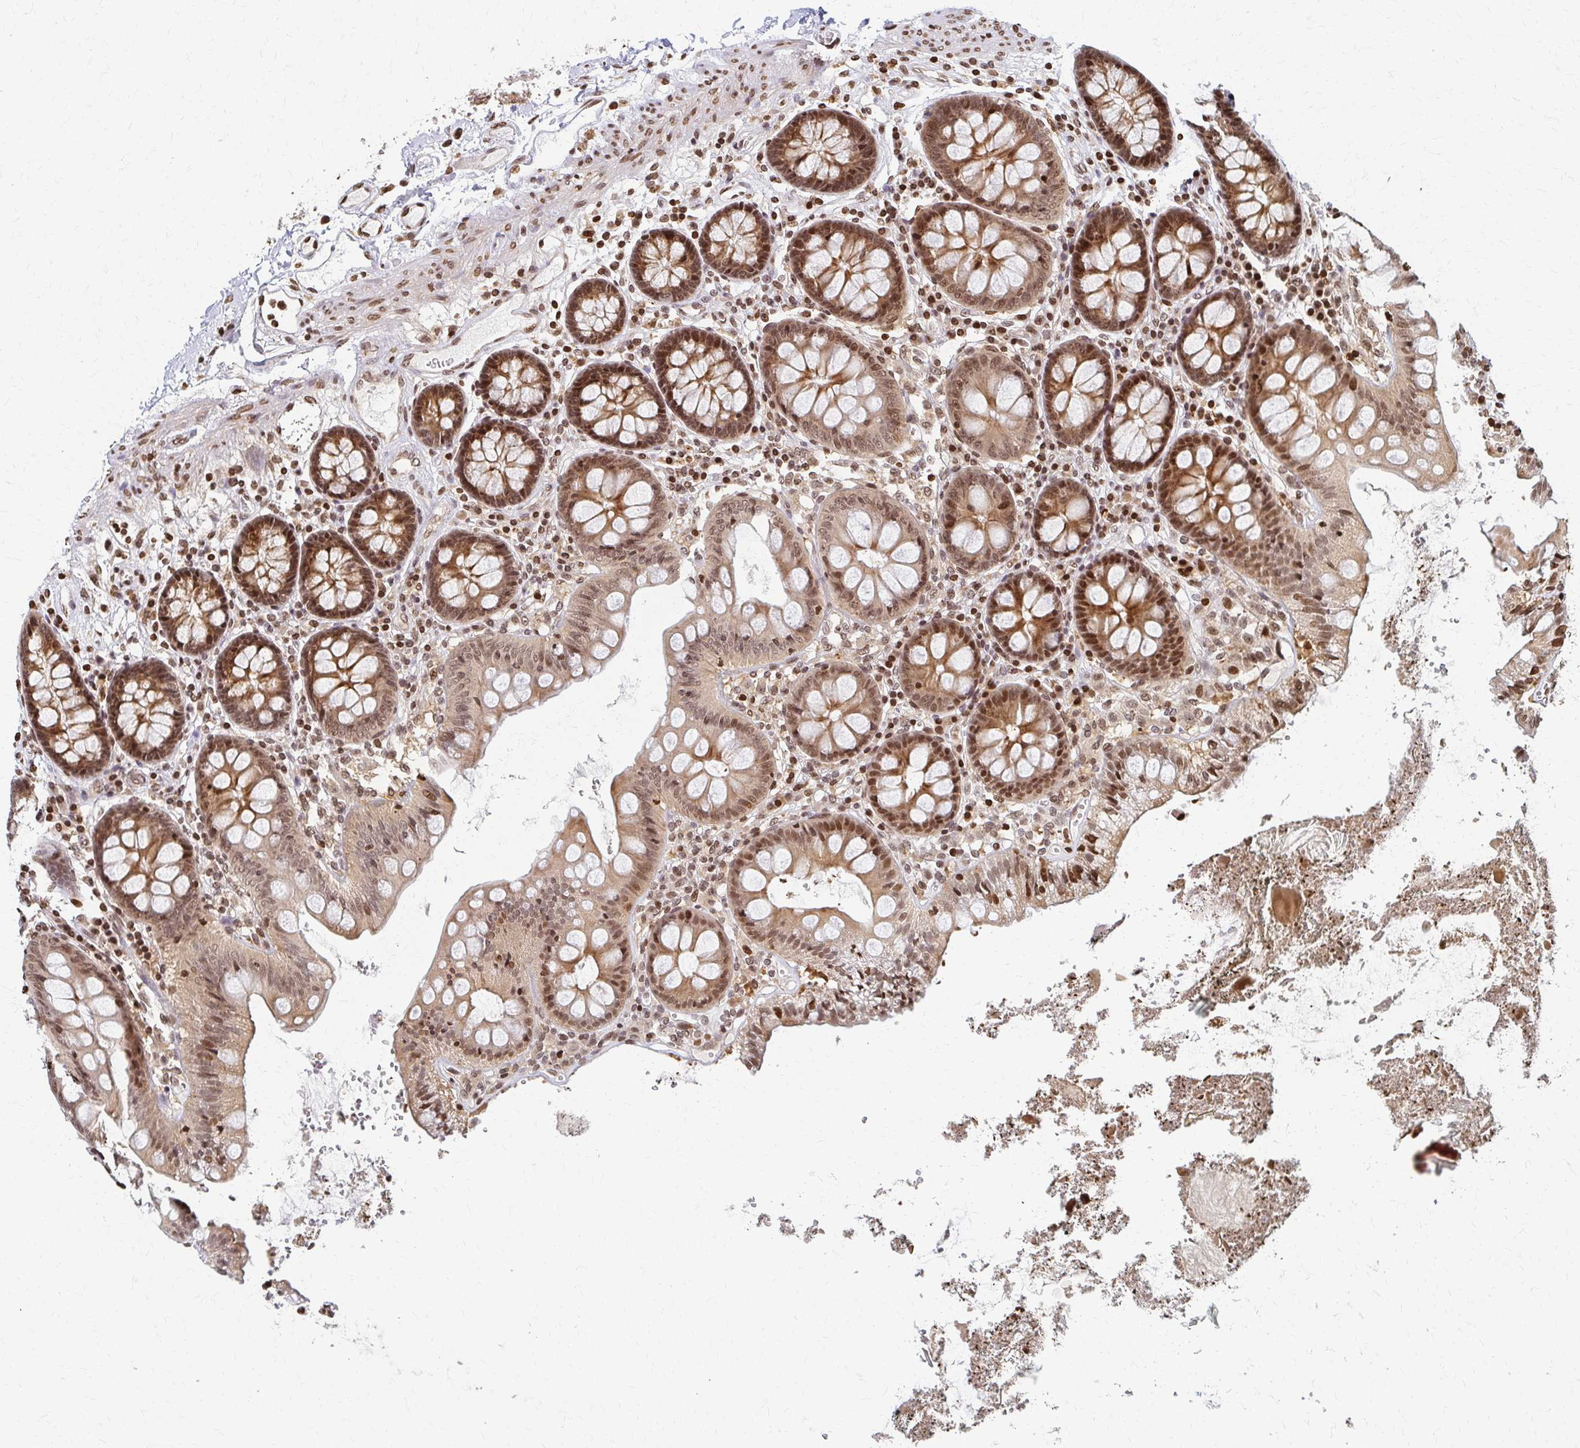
{"staining": {"intensity": "moderate", "quantity": ">75%", "location": "nuclear"}, "tissue": "colon", "cell_type": "Endothelial cells", "image_type": "normal", "snomed": [{"axis": "morphology", "description": "Normal tissue, NOS"}, {"axis": "topography", "description": "Colon"}], "caption": "IHC of normal human colon demonstrates medium levels of moderate nuclear positivity in approximately >75% of endothelial cells. Using DAB (brown) and hematoxylin (blue) stains, captured at high magnification using brightfield microscopy.", "gene": "PSMD7", "patient": {"sex": "male", "age": 84}}